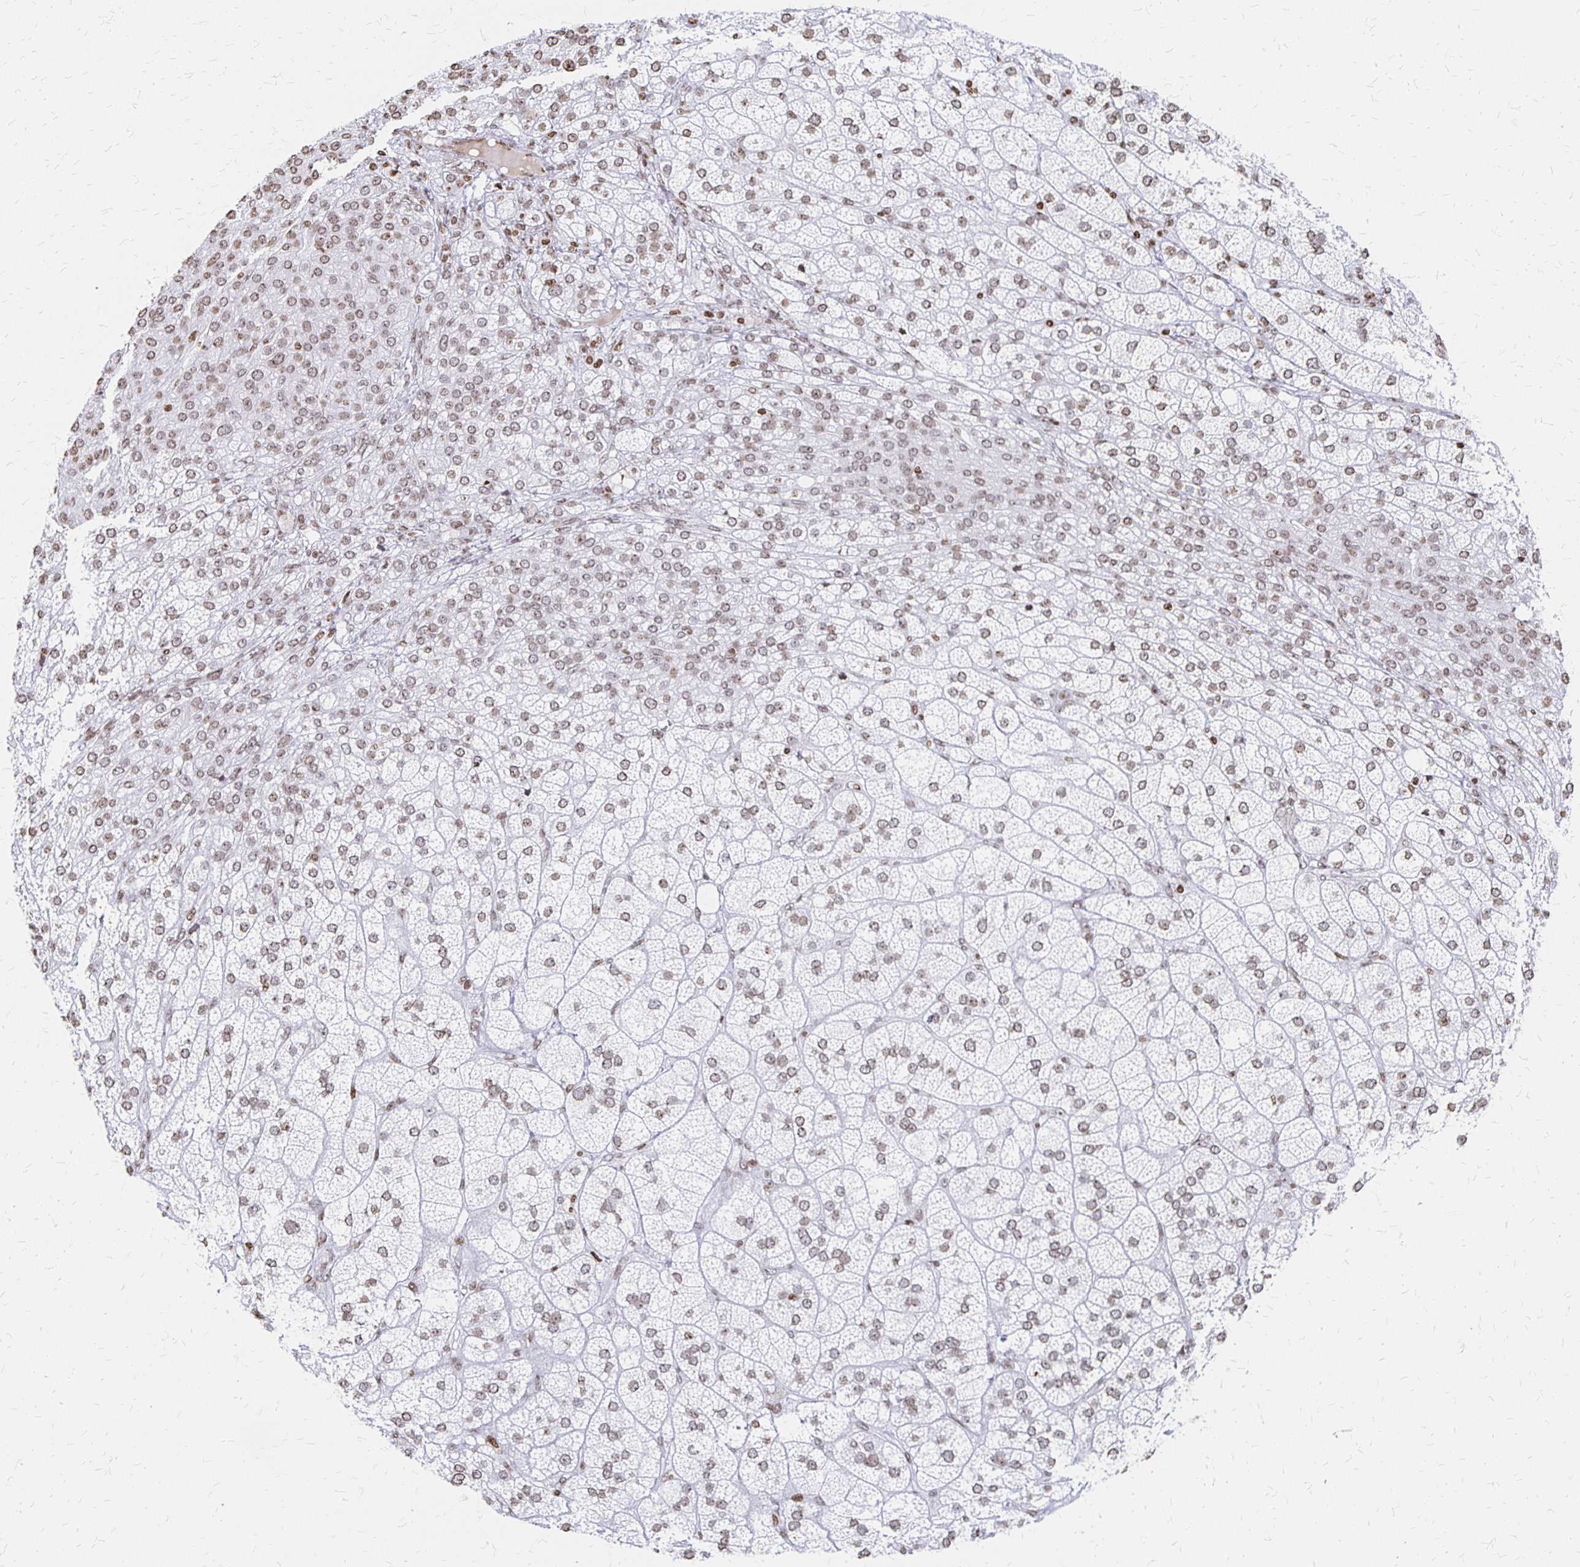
{"staining": {"intensity": "weak", "quantity": ">75%", "location": "nuclear"}, "tissue": "adrenal gland", "cell_type": "Glandular cells", "image_type": "normal", "snomed": [{"axis": "morphology", "description": "Normal tissue, NOS"}, {"axis": "topography", "description": "Adrenal gland"}], "caption": "Glandular cells display weak nuclear expression in approximately >75% of cells in unremarkable adrenal gland.", "gene": "ZNF280C", "patient": {"sex": "female", "age": 60}}